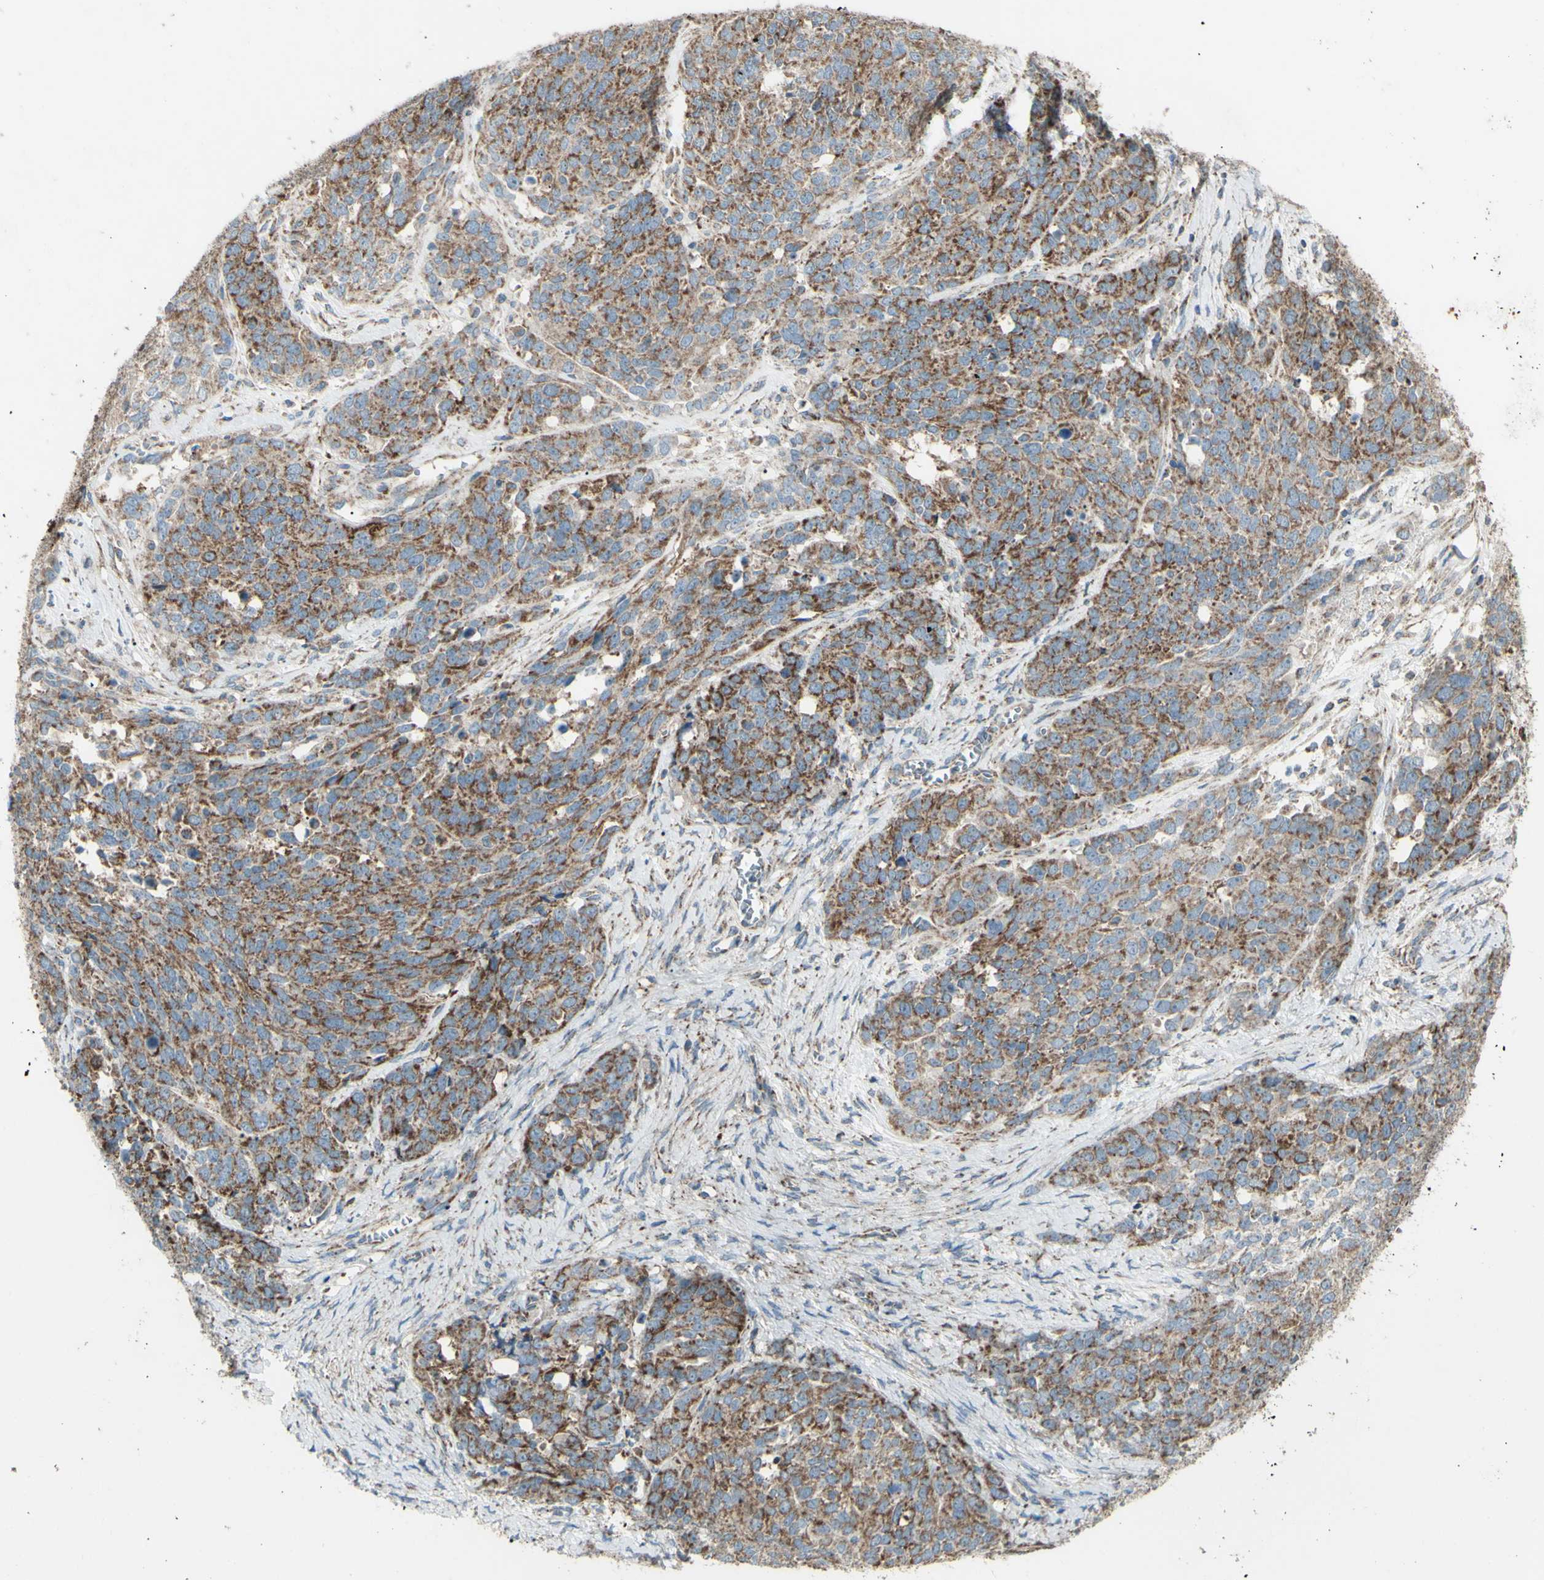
{"staining": {"intensity": "strong", "quantity": ">75%", "location": "cytoplasmic/membranous"}, "tissue": "ovarian cancer", "cell_type": "Tumor cells", "image_type": "cancer", "snomed": [{"axis": "morphology", "description": "Cystadenocarcinoma, serous, NOS"}, {"axis": "topography", "description": "Ovary"}], "caption": "Tumor cells exhibit strong cytoplasmic/membranous staining in approximately >75% of cells in ovarian cancer.", "gene": "RHOT1", "patient": {"sex": "female", "age": 44}}